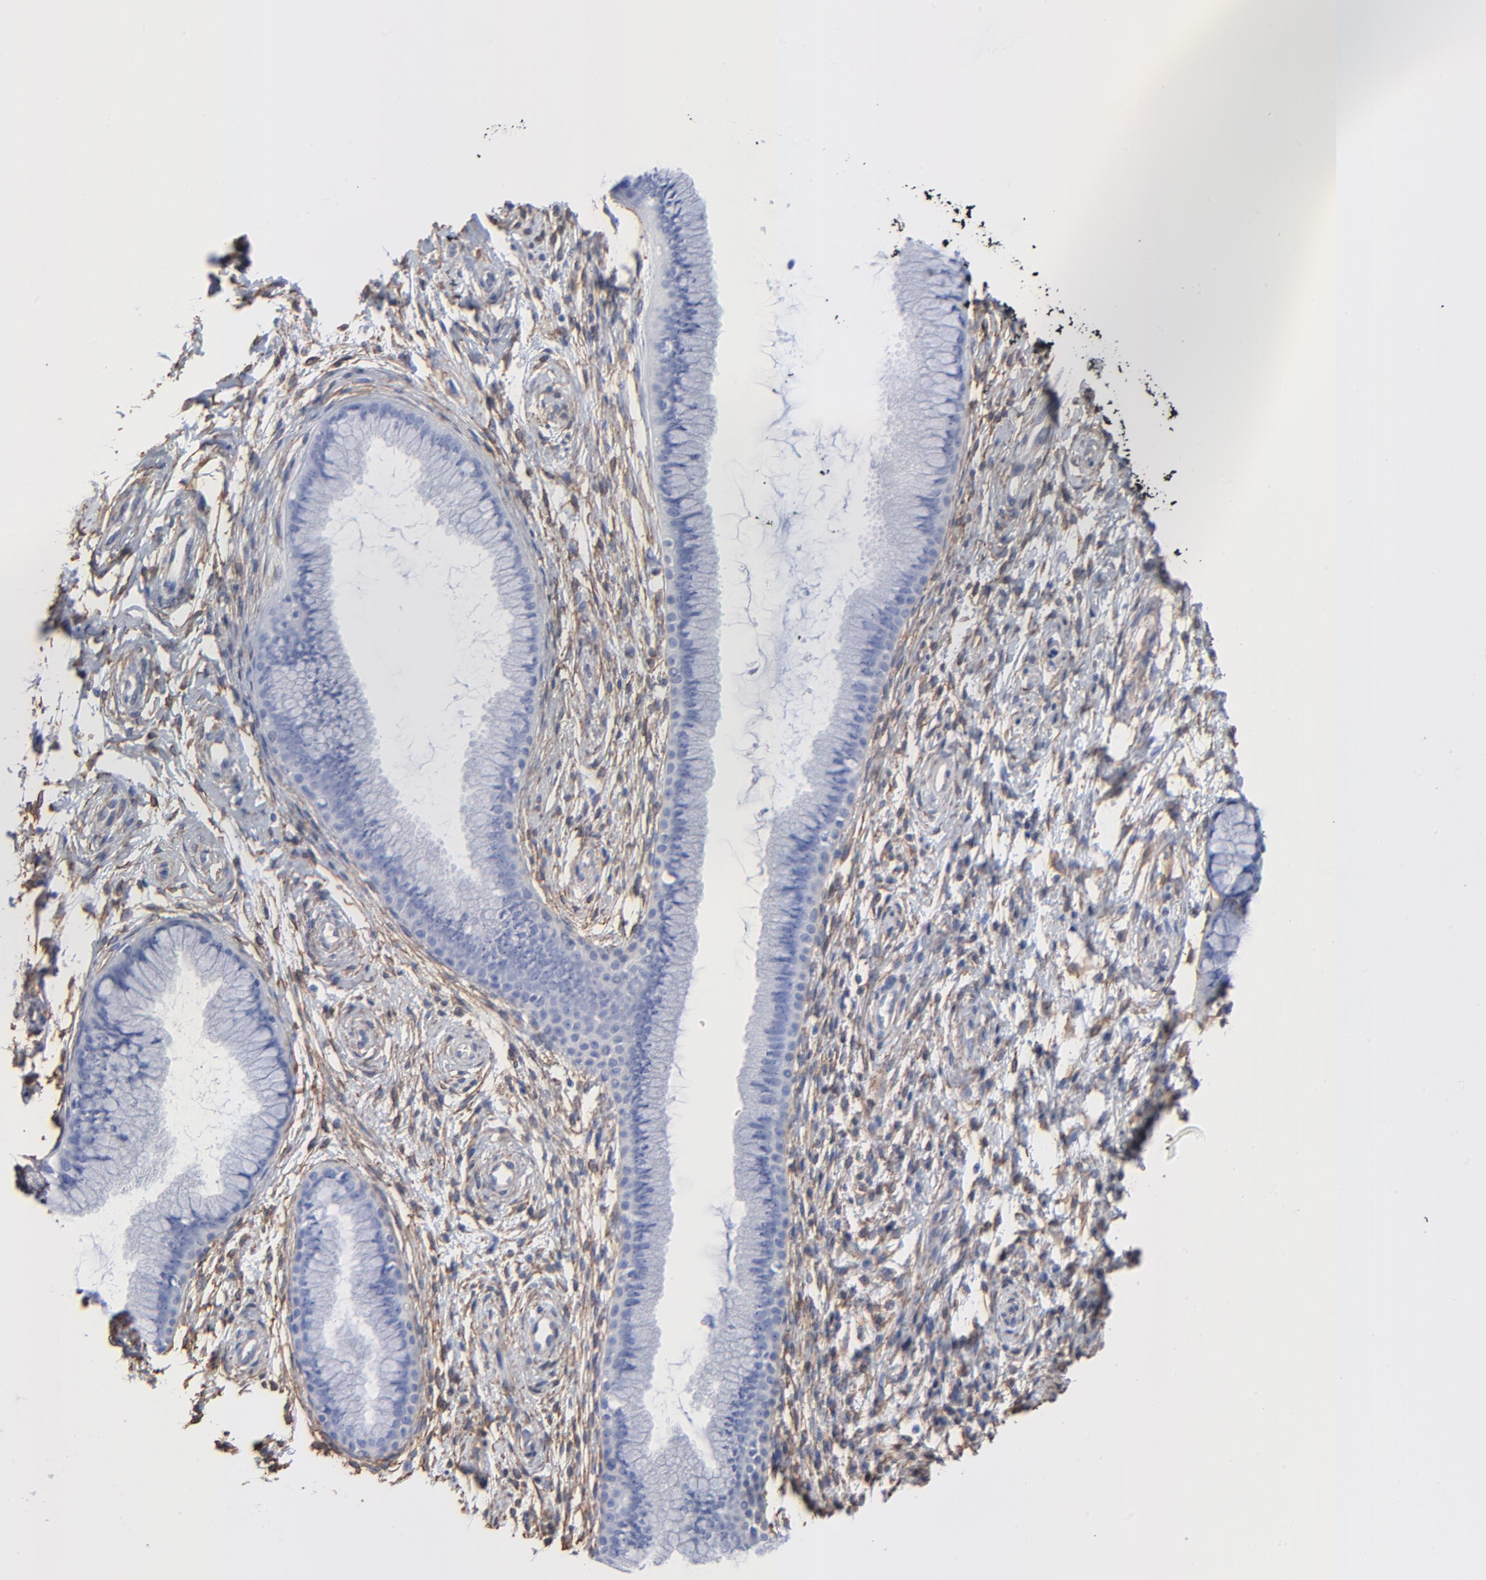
{"staining": {"intensity": "negative", "quantity": "none", "location": "none"}, "tissue": "cervix", "cell_type": "Glandular cells", "image_type": "normal", "snomed": [{"axis": "morphology", "description": "Normal tissue, NOS"}, {"axis": "topography", "description": "Cervix"}], "caption": "Immunohistochemistry histopathology image of normal human cervix stained for a protein (brown), which shows no expression in glandular cells. (DAB (3,3'-diaminobenzidine) IHC, high magnification).", "gene": "CAV1", "patient": {"sex": "female", "age": 39}}